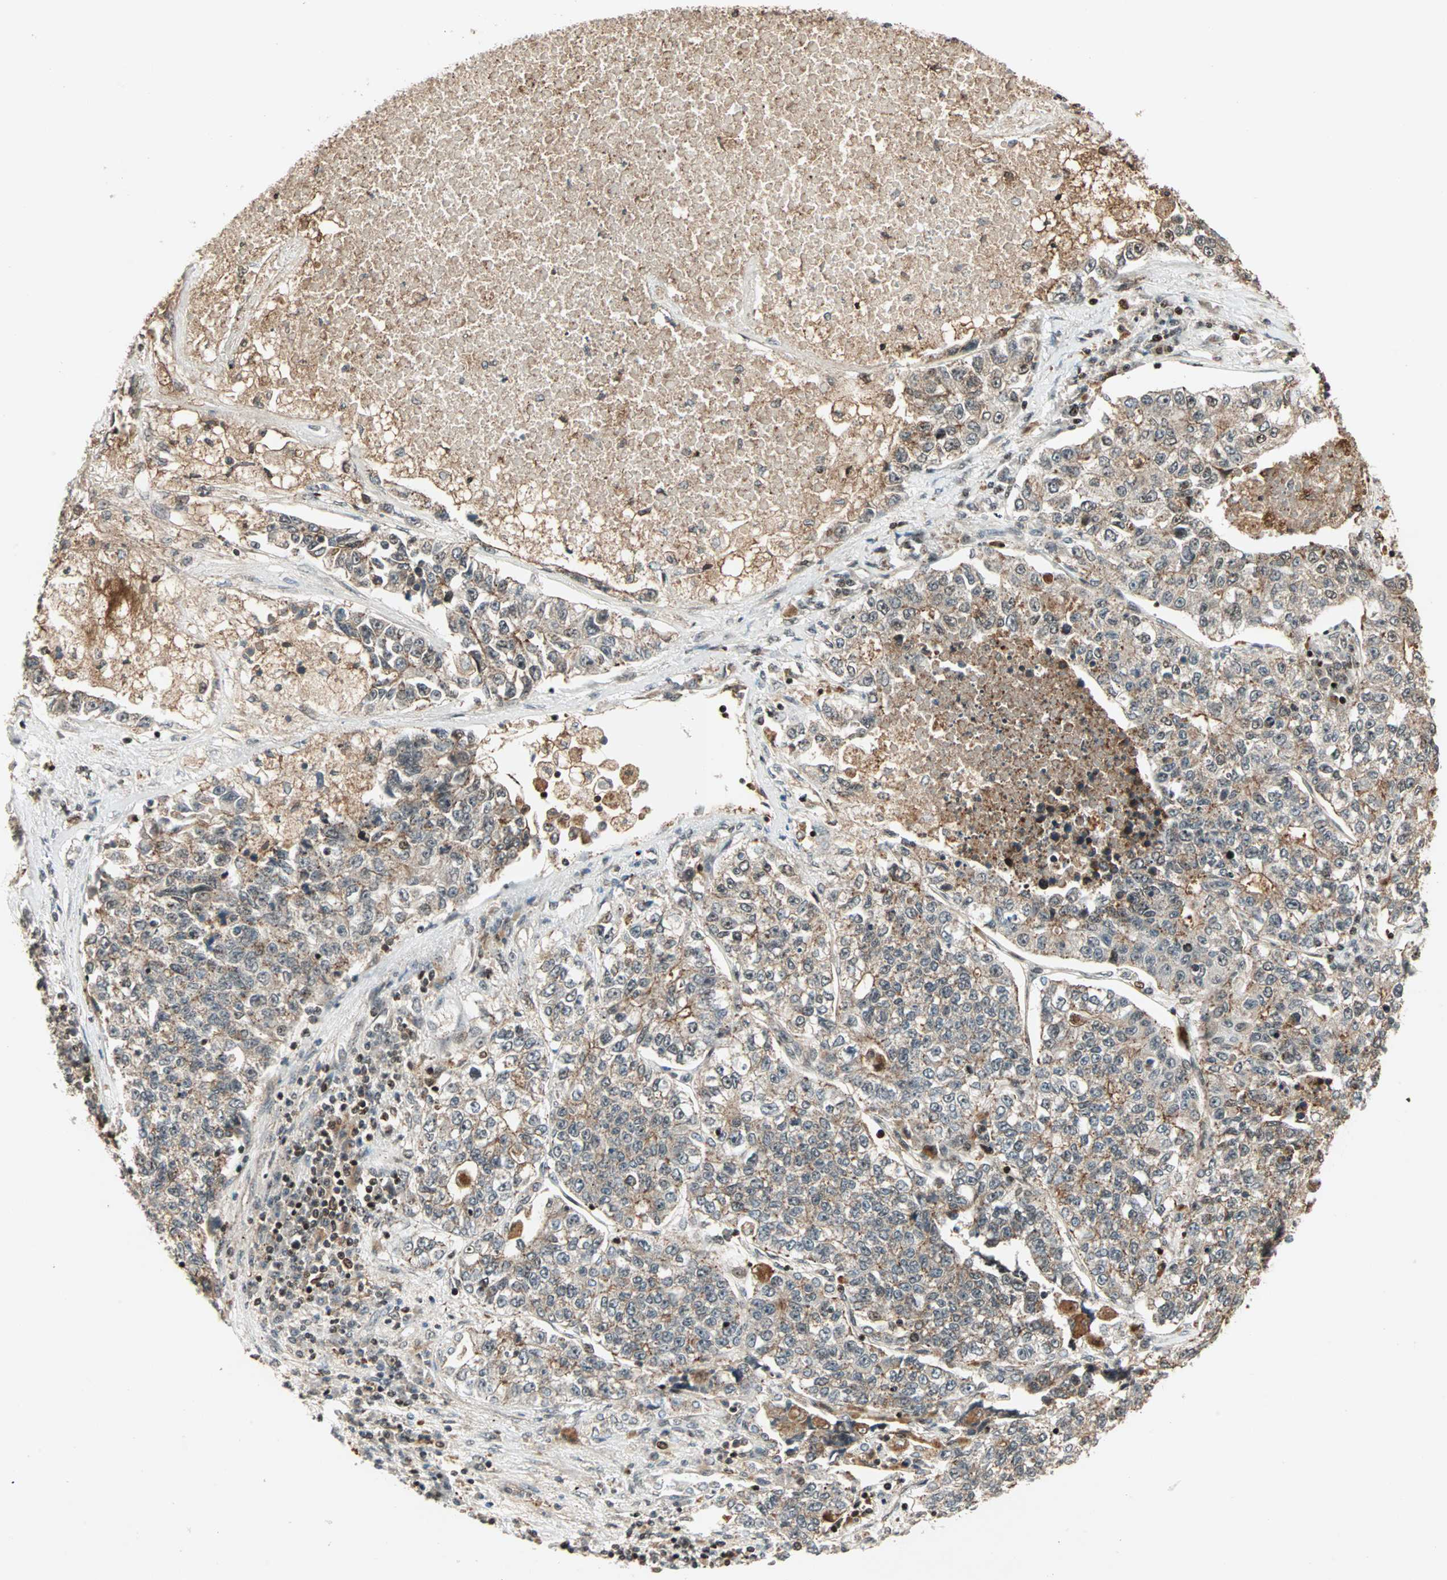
{"staining": {"intensity": "moderate", "quantity": ">75%", "location": "cytoplasmic/membranous,nuclear"}, "tissue": "lung cancer", "cell_type": "Tumor cells", "image_type": "cancer", "snomed": [{"axis": "morphology", "description": "Adenocarcinoma, NOS"}, {"axis": "topography", "description": "Lung"}], "caption": "This photomicrograph reveals adenocarcinoma (lung) stained with IHC to label a protein in brown. The cytoplasmic/membranous and nuclear of tumor cells show moderate positivity for the protein. Nuclei are counter-stained blue.", "gene": "ZBED9", "patient": {"sex": "male", "age": 49}}